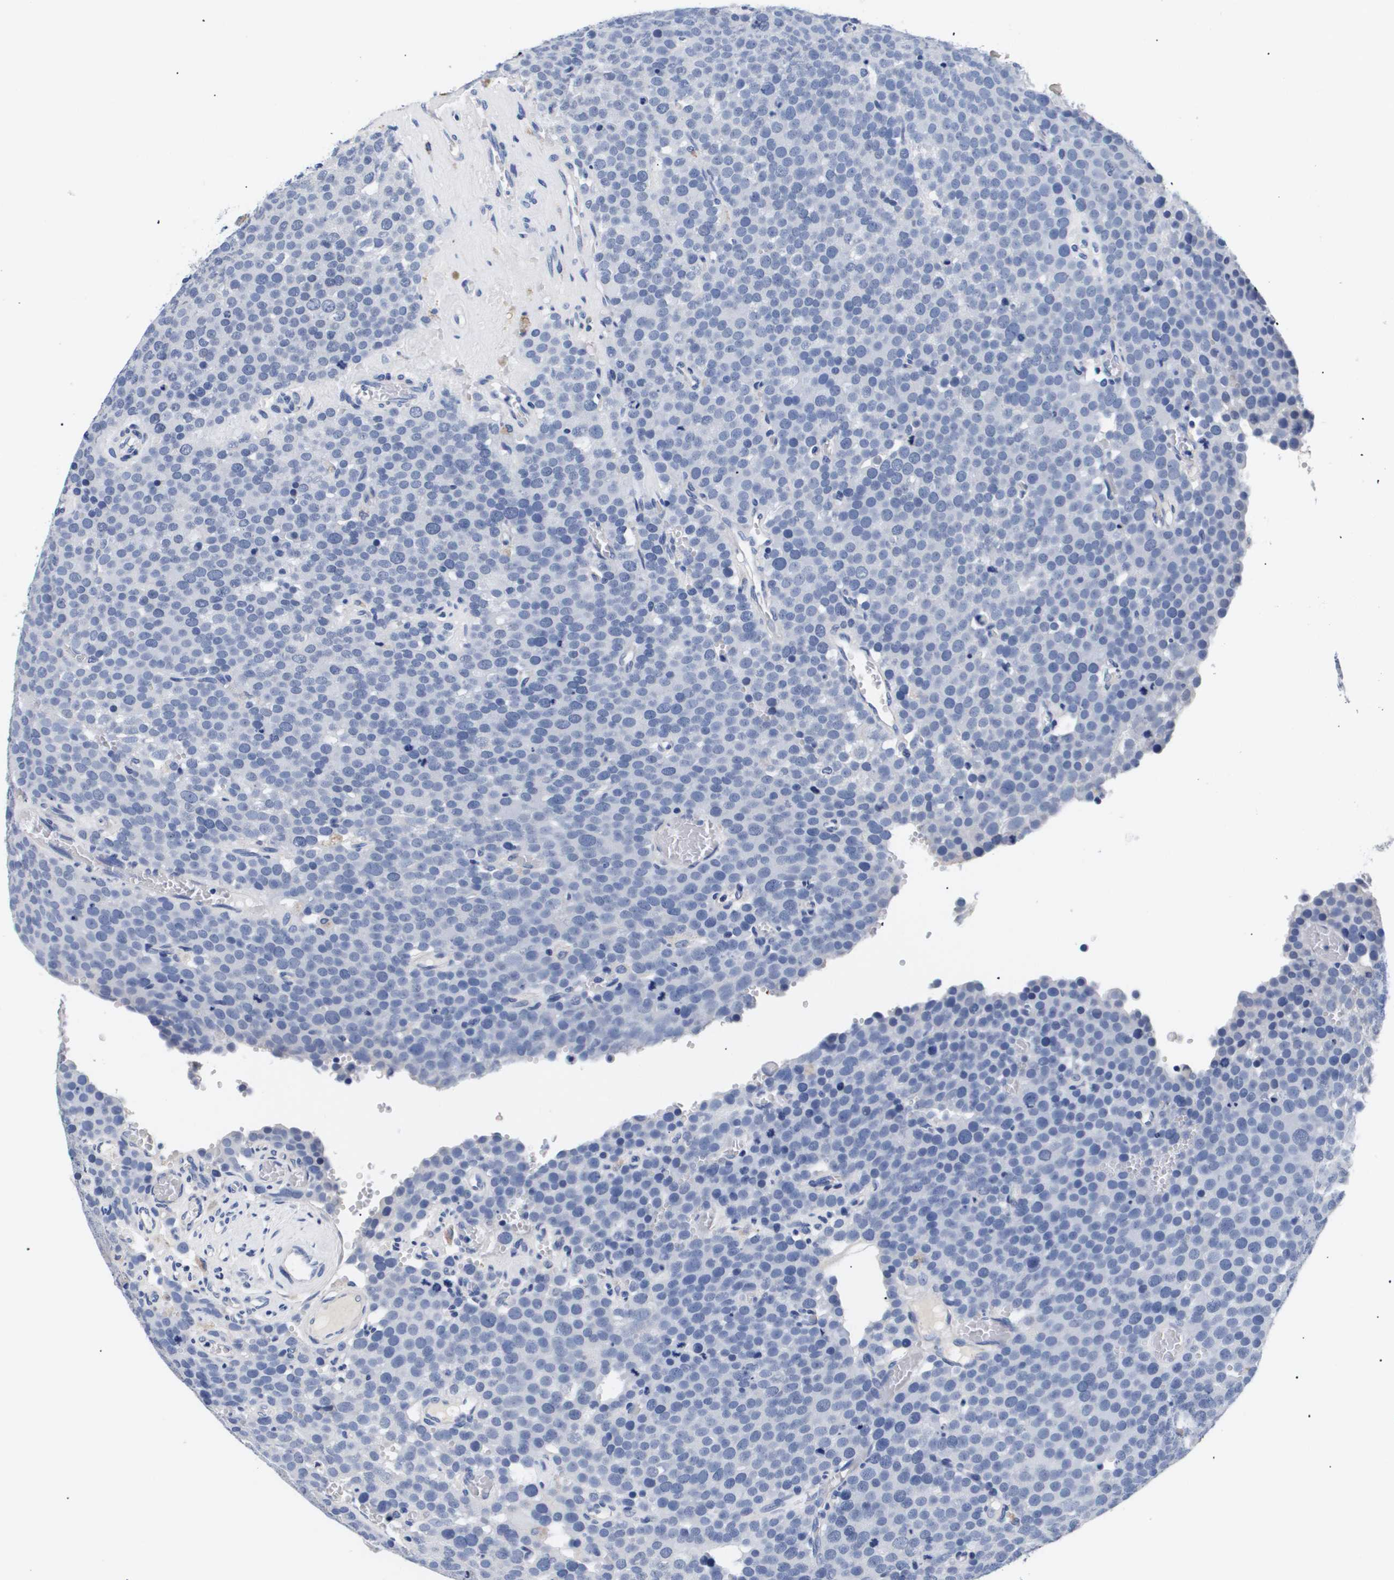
{"staining": {"intensity": "negative", "quantity": "none", "location": "none"}, "tissue": "testis cancer", "cell_type": "Tumor cells", "image_type": "cancer", "snomed": [{"axis": "morphology", "description": "Normal tissue, NOS"}, {"axis": "morphology", "description": "Seminoma, NOS"}, {"axis": "topography", "description": "Testis"}], "caption": "An immunohistochemistry (IHC) histopathology image of testis cancer (seminoma) is shown. There is no staining in tumor cells of testis cancer (seminoma).", "gene": "ATP6V0A4", "patient": {"sex": "male", "age": 71}}